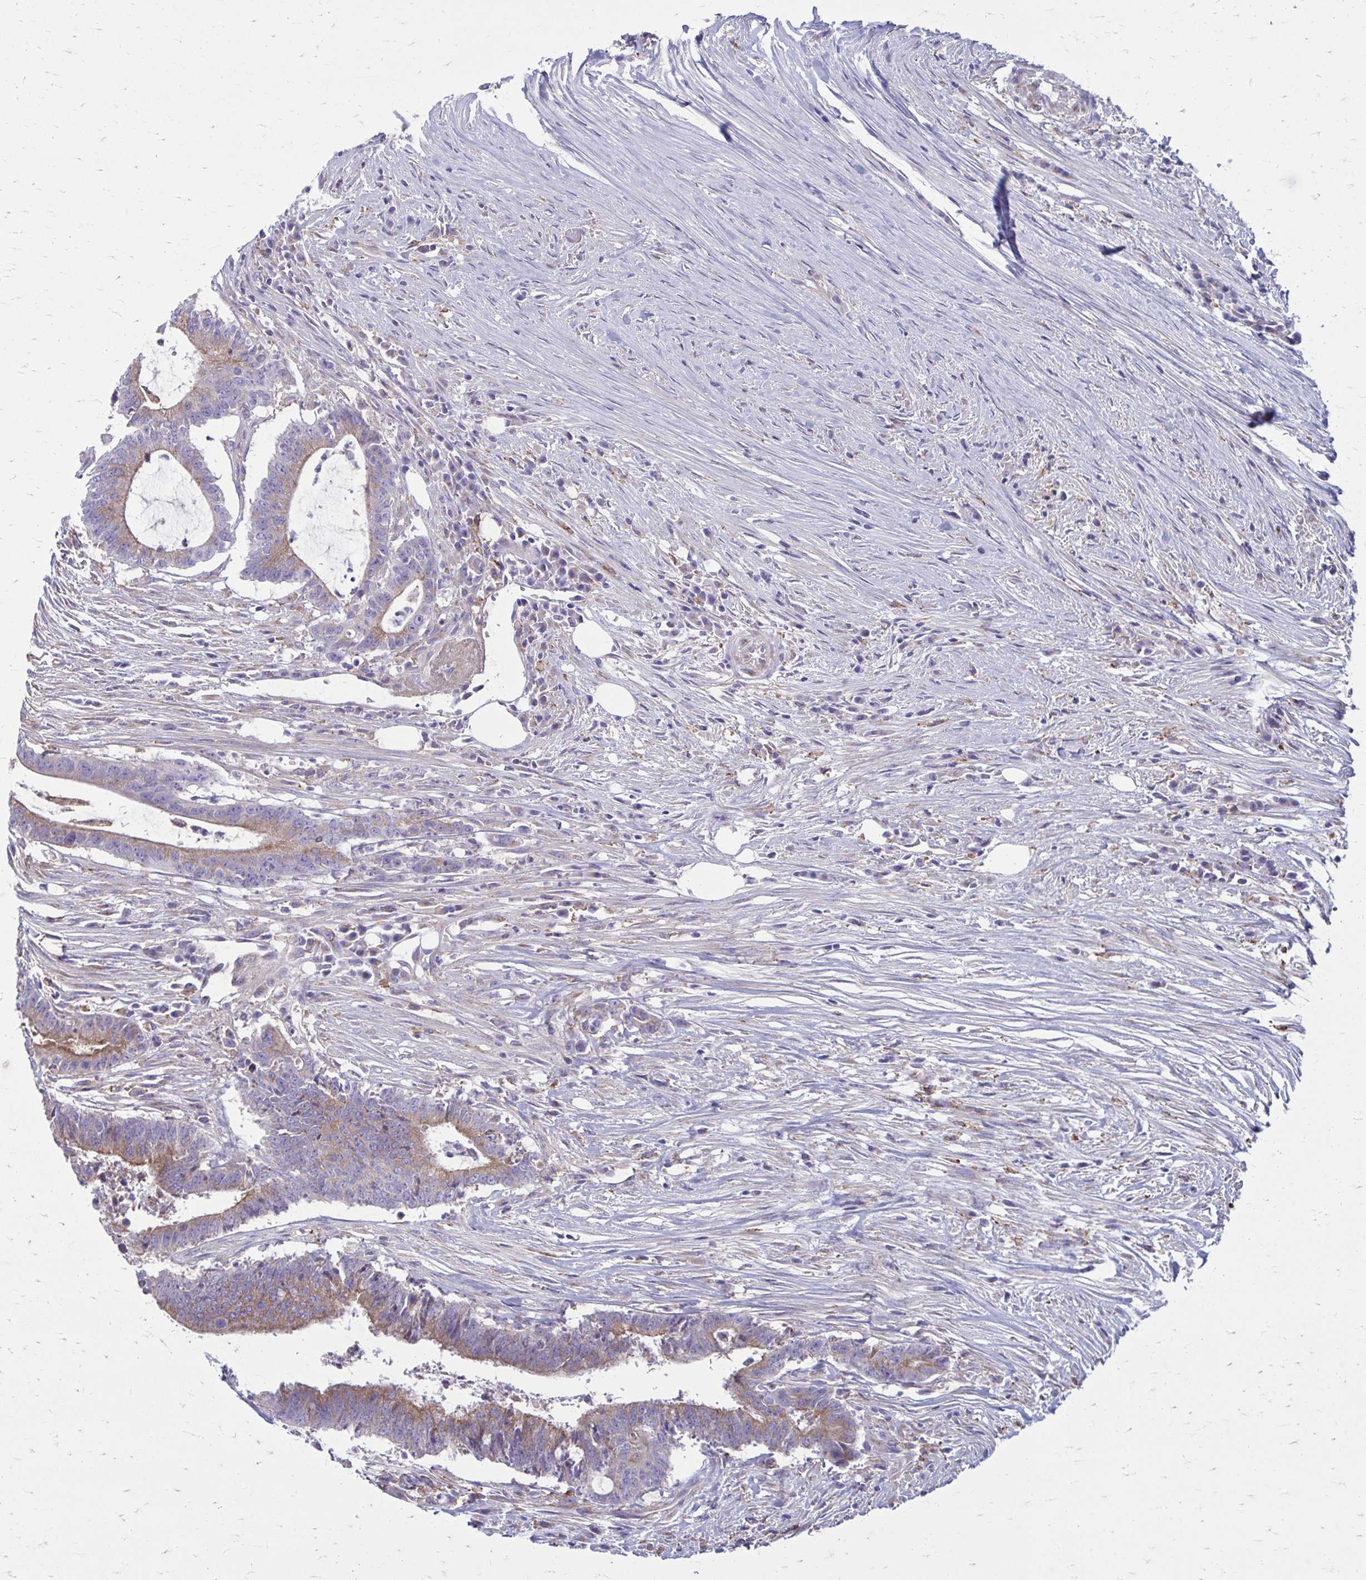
{"staining": {"intensity": "moderate", "quantity": "25%-75%", "location": "cytoplasmic/membranous"}, "tissue": "colorectal cancer", "cell_type": "Tumor cells", "image_type": "cancer", "snomed": [{"axis": "morphology", "description": "Adenocarcinoma, NOS"}, {"axis": "topography", "description": "Colon"}], "caption": "High-power microscopy captured an IHC histopathology image of colorectal cancer, revealing moderate cytoplasmic/membranous staining in about 25%-75% of tumor cells.", "gene": "CLTA", "patient": {"sex": "female", "age": 43}}